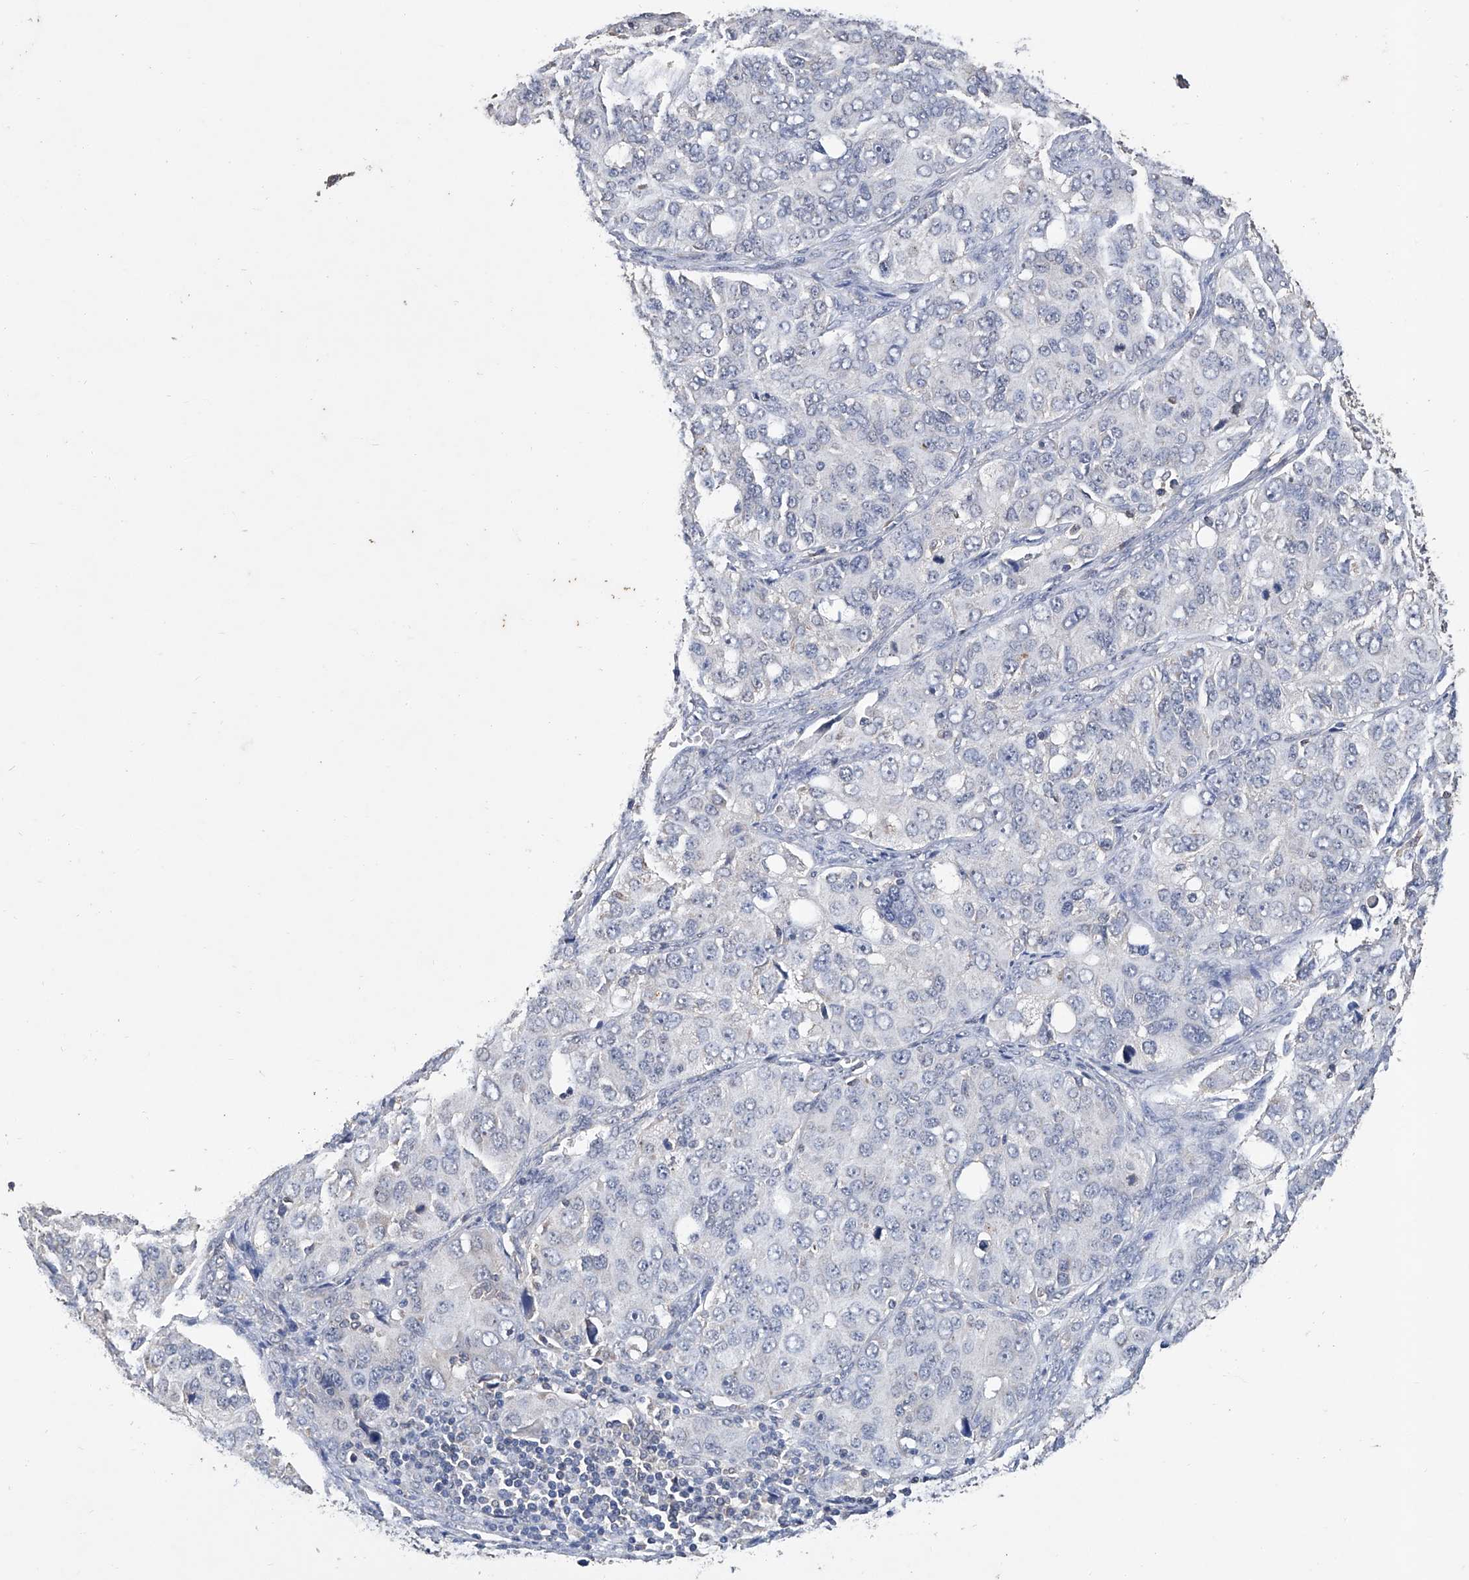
{"staining": {"intensity": "negative", "quantity": "none", "location": "none"}, "tissue": "ovarian cancer", "cell_type": "Tumor cells", "image_type": "cancer", "snomed": [{"axis": "morphology", "description": "Carcinoma, endometroid"}, {"axis": "topography", "description": "Ovary"}], "caption": "This is an immunohistochemistry (IHC) histopathology image of human endometroid carcinoma (ovarian). There is no staining in tumor cells.", "gene": "GPT", "patient": {"sex": "female", "age": 51}}